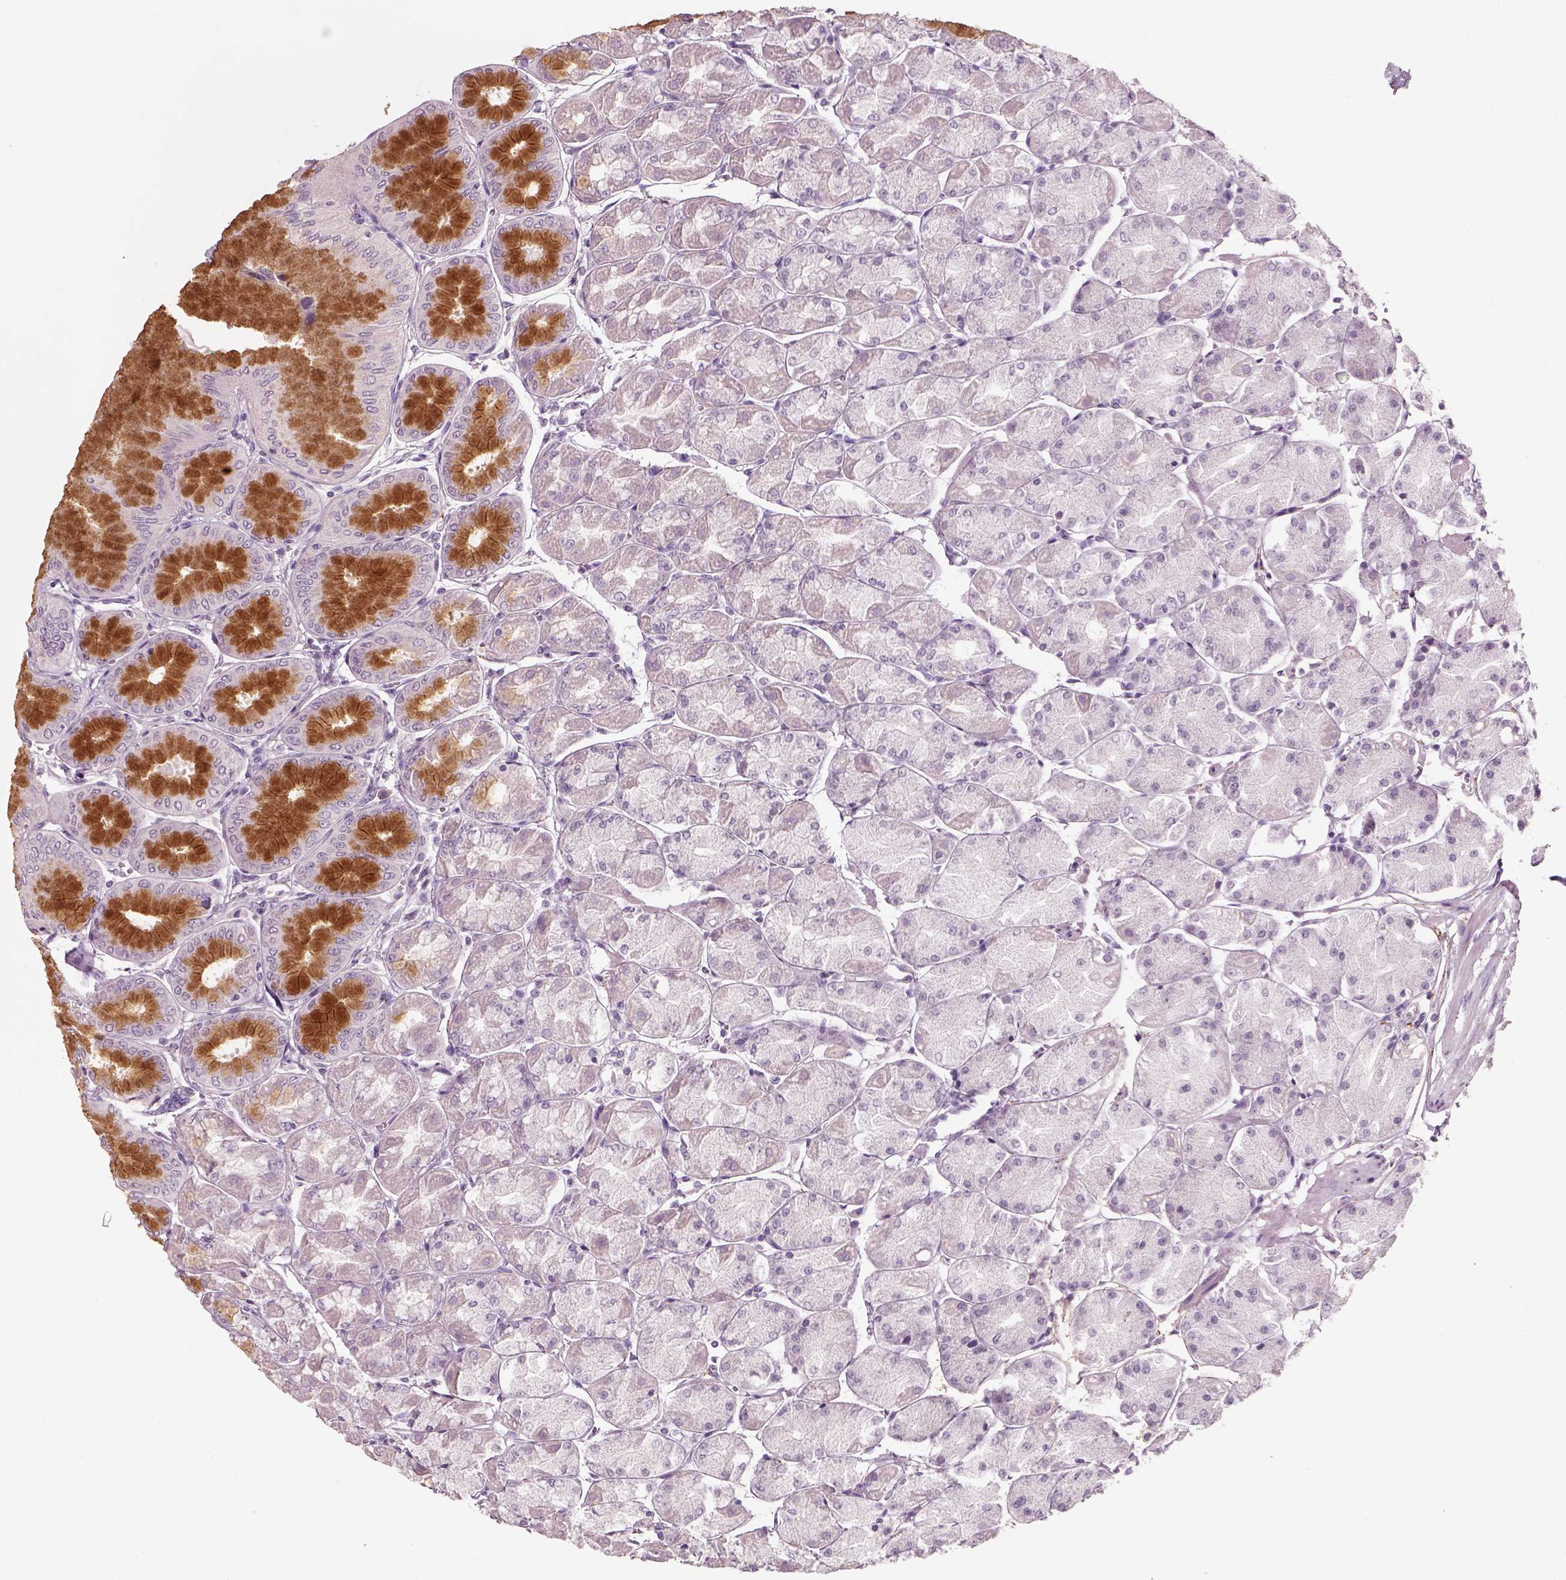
{"staining": {"intensity": "moderate", "quantity": "<25%", "location": "cytoplasmic/membranous"}, "tissue": "stomach", "cell_type": "Glandular cells", "image_type": "normal", "snomed": [{"axis": "morphology", "description": "Normal tissue, NOS"}, {"axis": "topography", "description": "Stomach, upper"}], "caption": "A micrograph of human stomach stained for a protein exhibits moderate cytoplasmic/membranous brown staining in glandular cells. Nuclei are stained in blue.", "gene": "SLC6A2", "patient": {"sex": "male", "age": 60}}